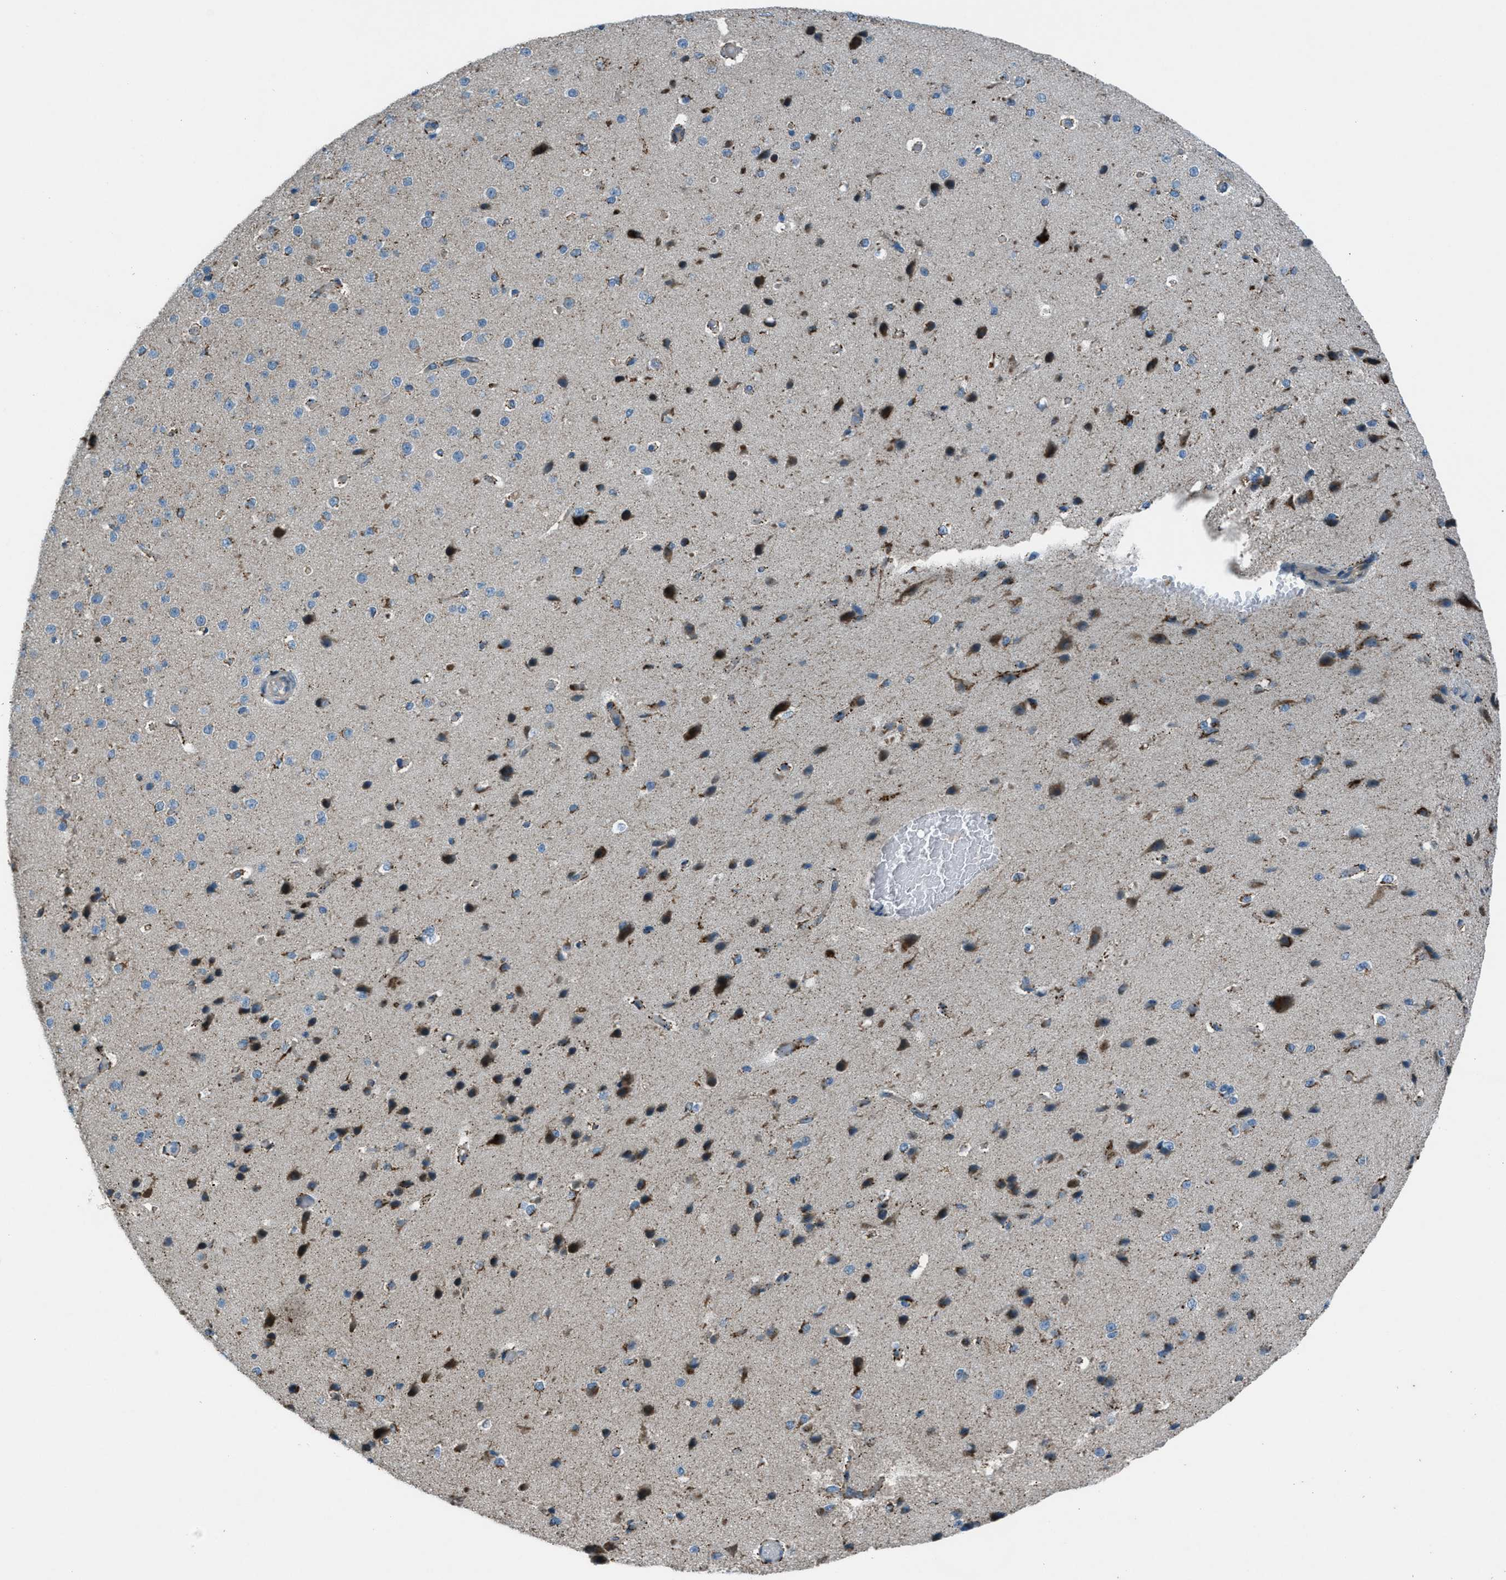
{"staining": {"intensity": "weak", "quantity": "25%-75%", "location": "cytoplasmic/membranous"}, "tissue": "cerebral cortex", "cell_type": "Endothelial cells", "image_type": "normal", "snomed": [{"axis": "morphology", "description": "Normal tissue, NOS"}, {"axis": "morphology", "description": "Developmental malformation"}, {"axis": "topography", "description": "Cerebral cortex"}], "caption": "Immunohistochemistry (IHC) staining of normal cerebral cortex, which reveals low levels of weak cytoplasmic/membranous positivity in about 25%-75% of endothelial cells indicating weak cytoplasmic/membranous protein staining. The staining was performed using DAB (3,3'-diaminobenzidine) (brown) for protein detection and nuclei were counterstained in hematoxylin (blue).", "gene": "BCKDK", "patient": {"sex": "female", "age": 30}}